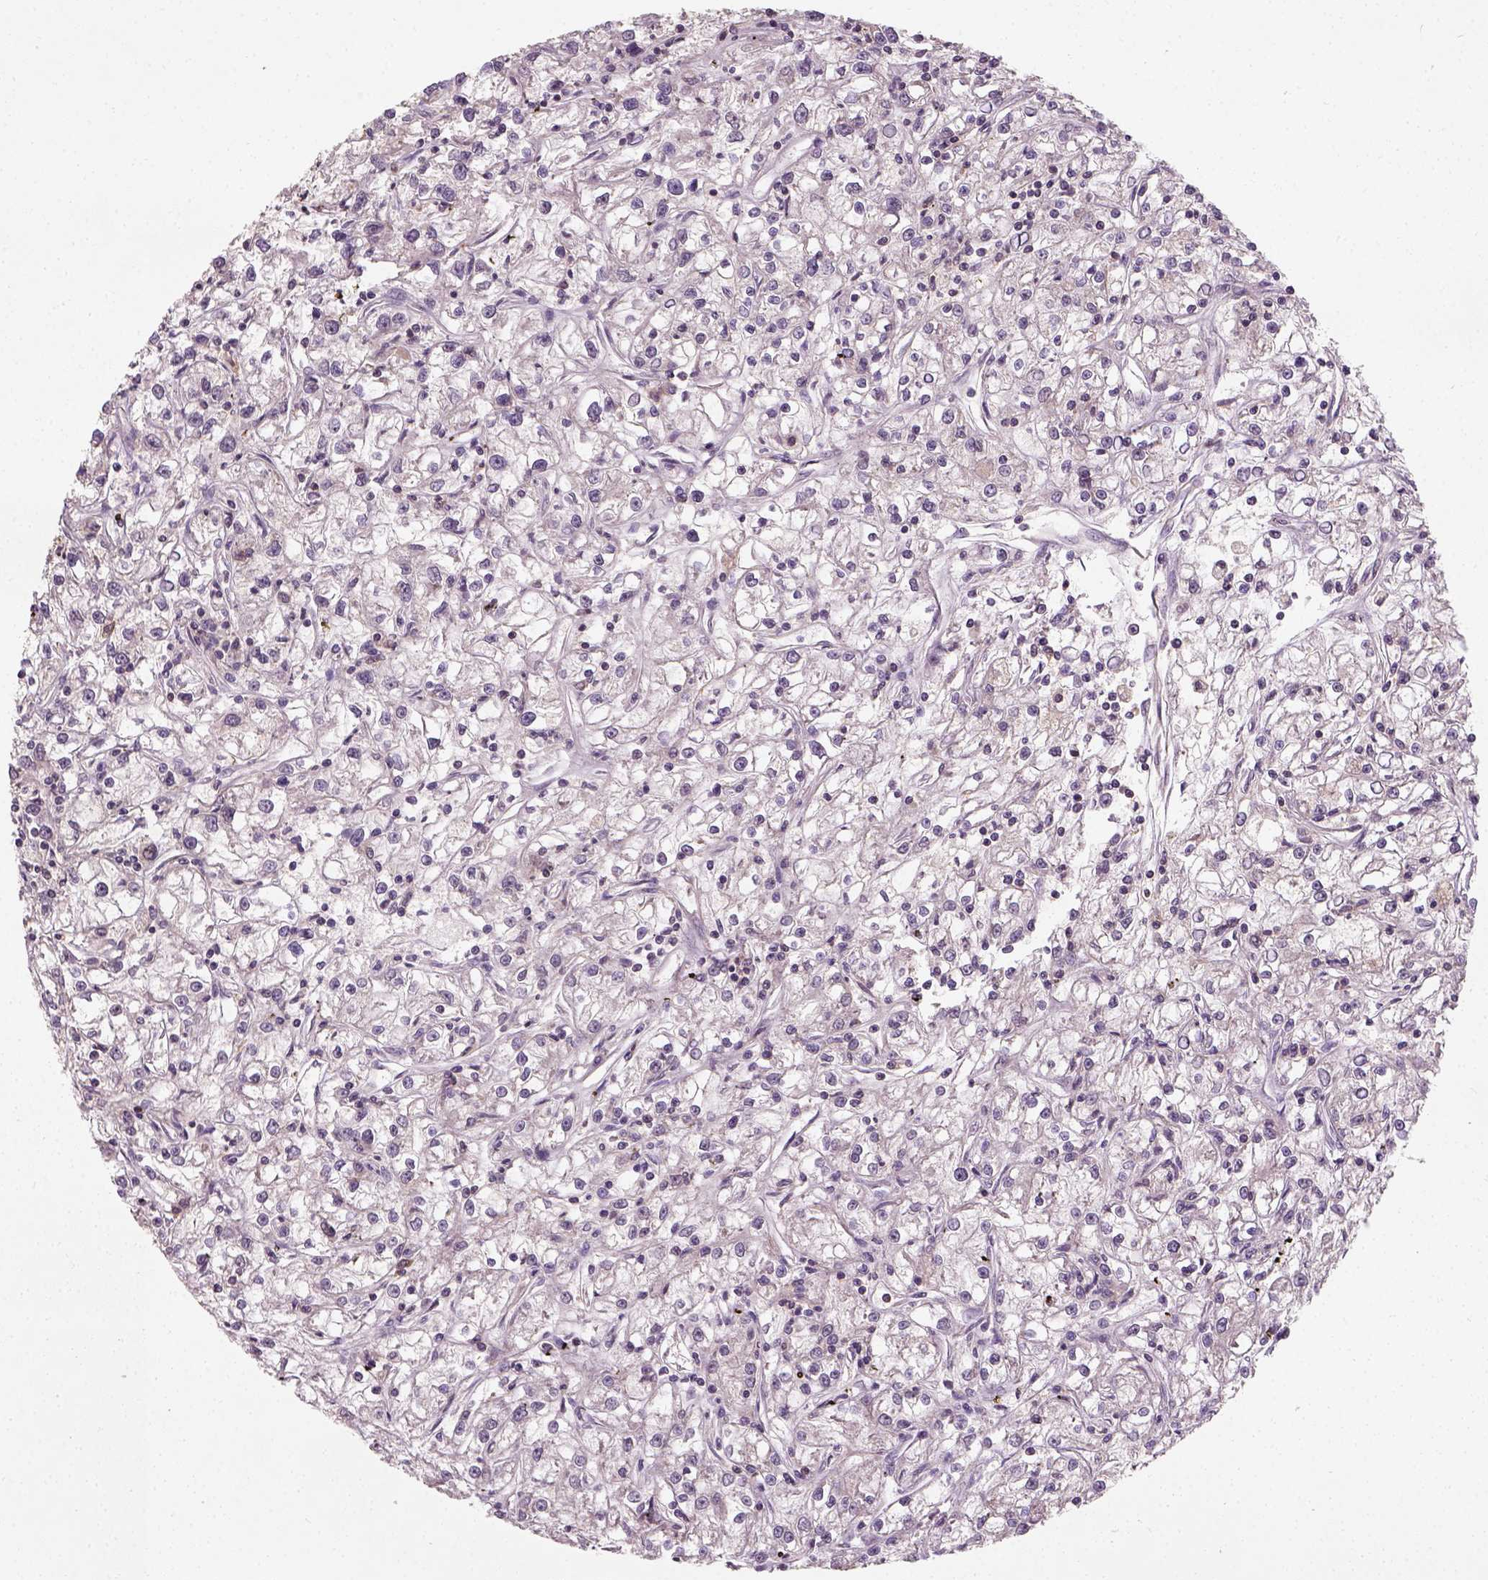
{"staining": {"intensity": "negative", "quantity": "none", "location": "none"}, "tissue": "renal cancer", "cell_type": "Tumor cells", "image_type": "cancer", "snomed": [{"axis": "morphology", "description": "Adenocarcinoma, NOS"}, {"axis": "topography", "description": "Kidney"}], "caption": "IHC photomicrograph of neoplastic tissue: human renal cancer (adenocarcinoma) stained with DAB (3,3'-diaminobenzidine) displays no significant protein expression in tumor cells.", "gene": "CAMKK1", "patient": {"sex": "female", "age": 59}}